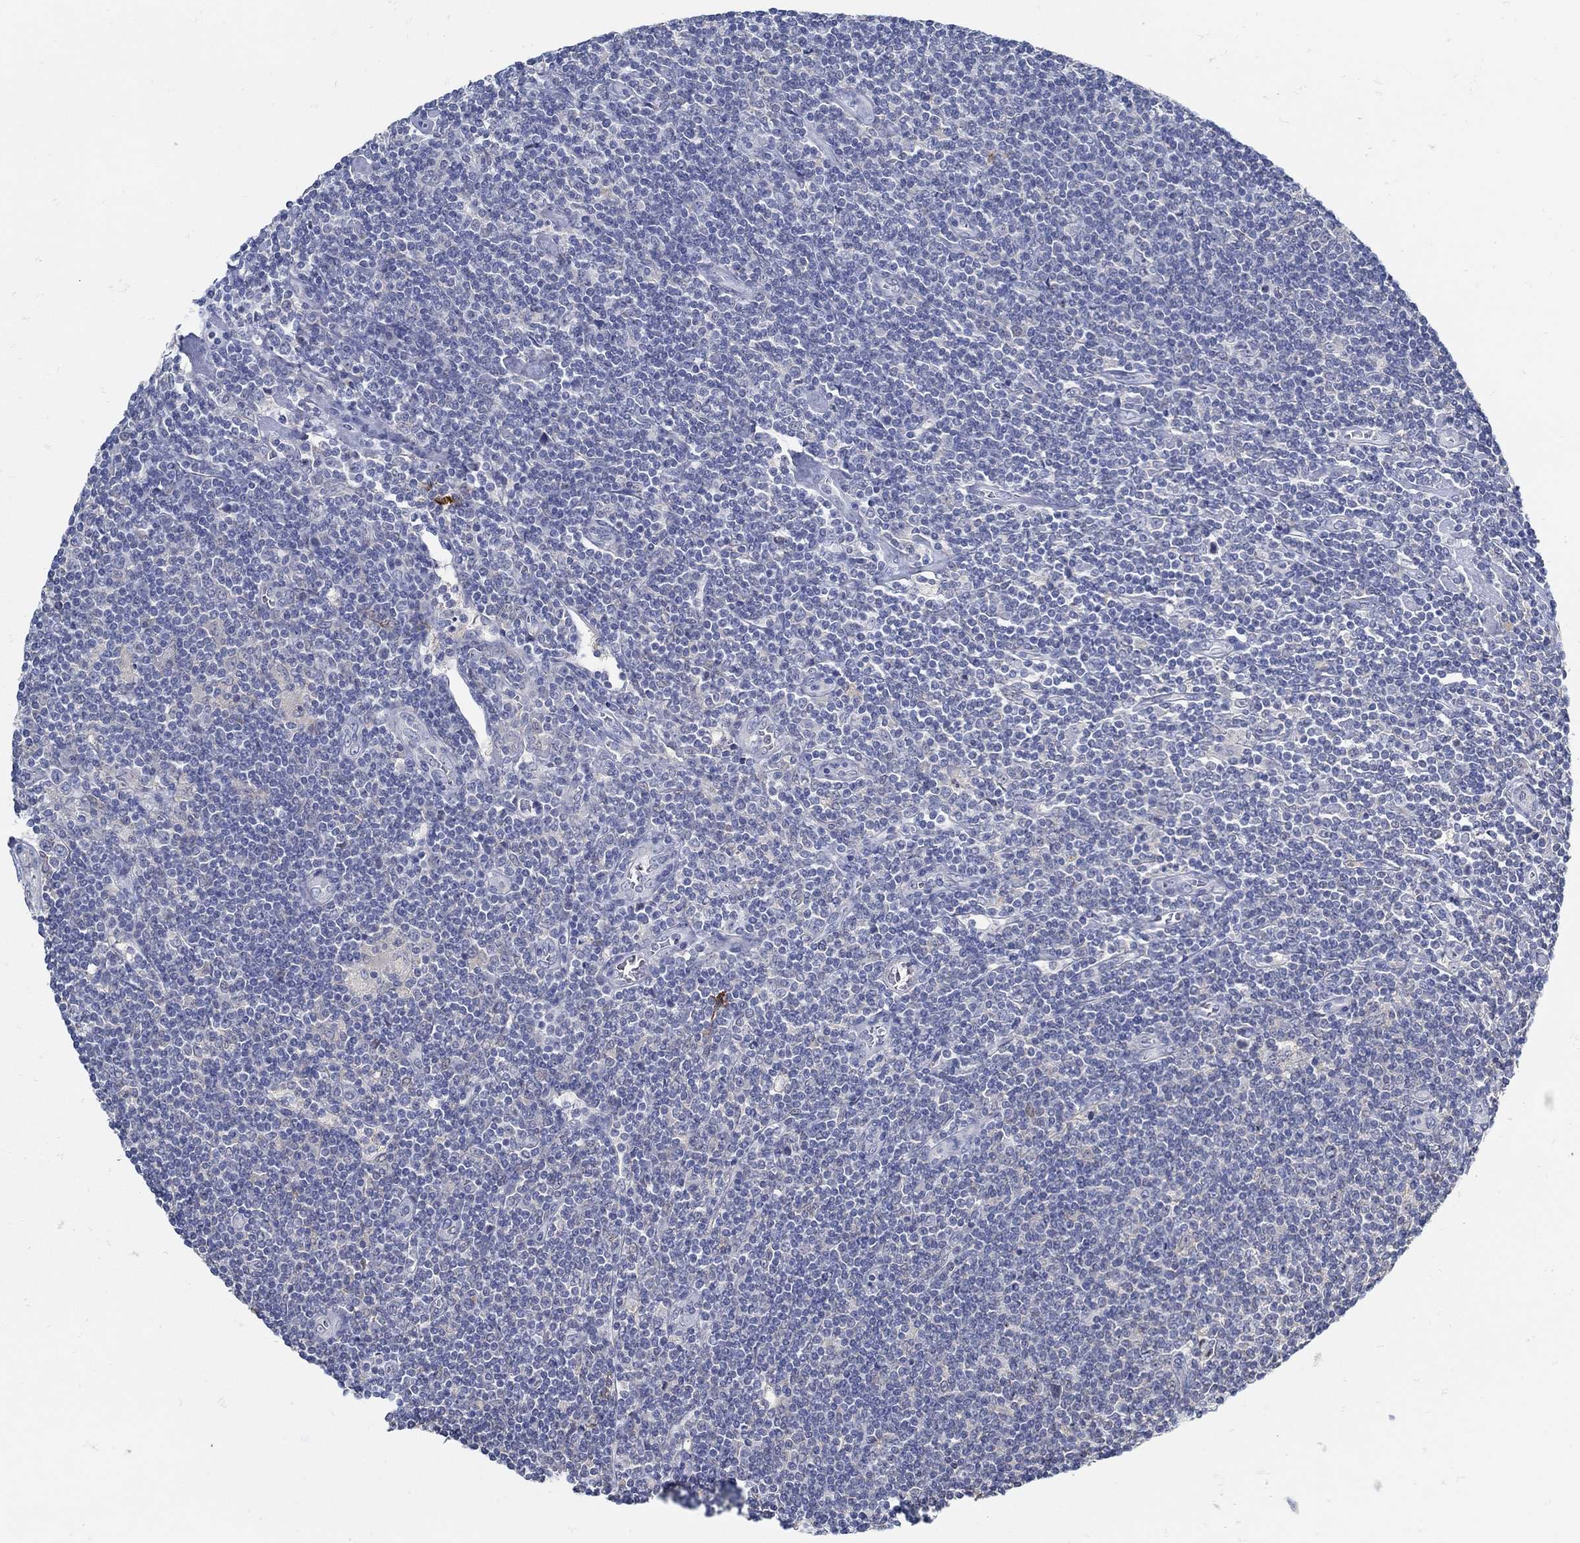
{"staining": {"intensity": "negative", "quantity": "none", "location": "none"}, "tissue": "lymphoma", "cell_type": "Tumor cells", "image_type": "cancer", "snomed": [{"axis": "morphology", "description": "Hodgkin's disease, NOS"}, {"axis": "topography", "description": "Lymph node"}], "caption": "Immunohistochemistry (IHC) histopathology image of human lymphoma stained for a protein (brown), which displays no positivity in tumor cells.", "gene": "ZFAND4", "patient": {"sex": "male", "age": 40}}